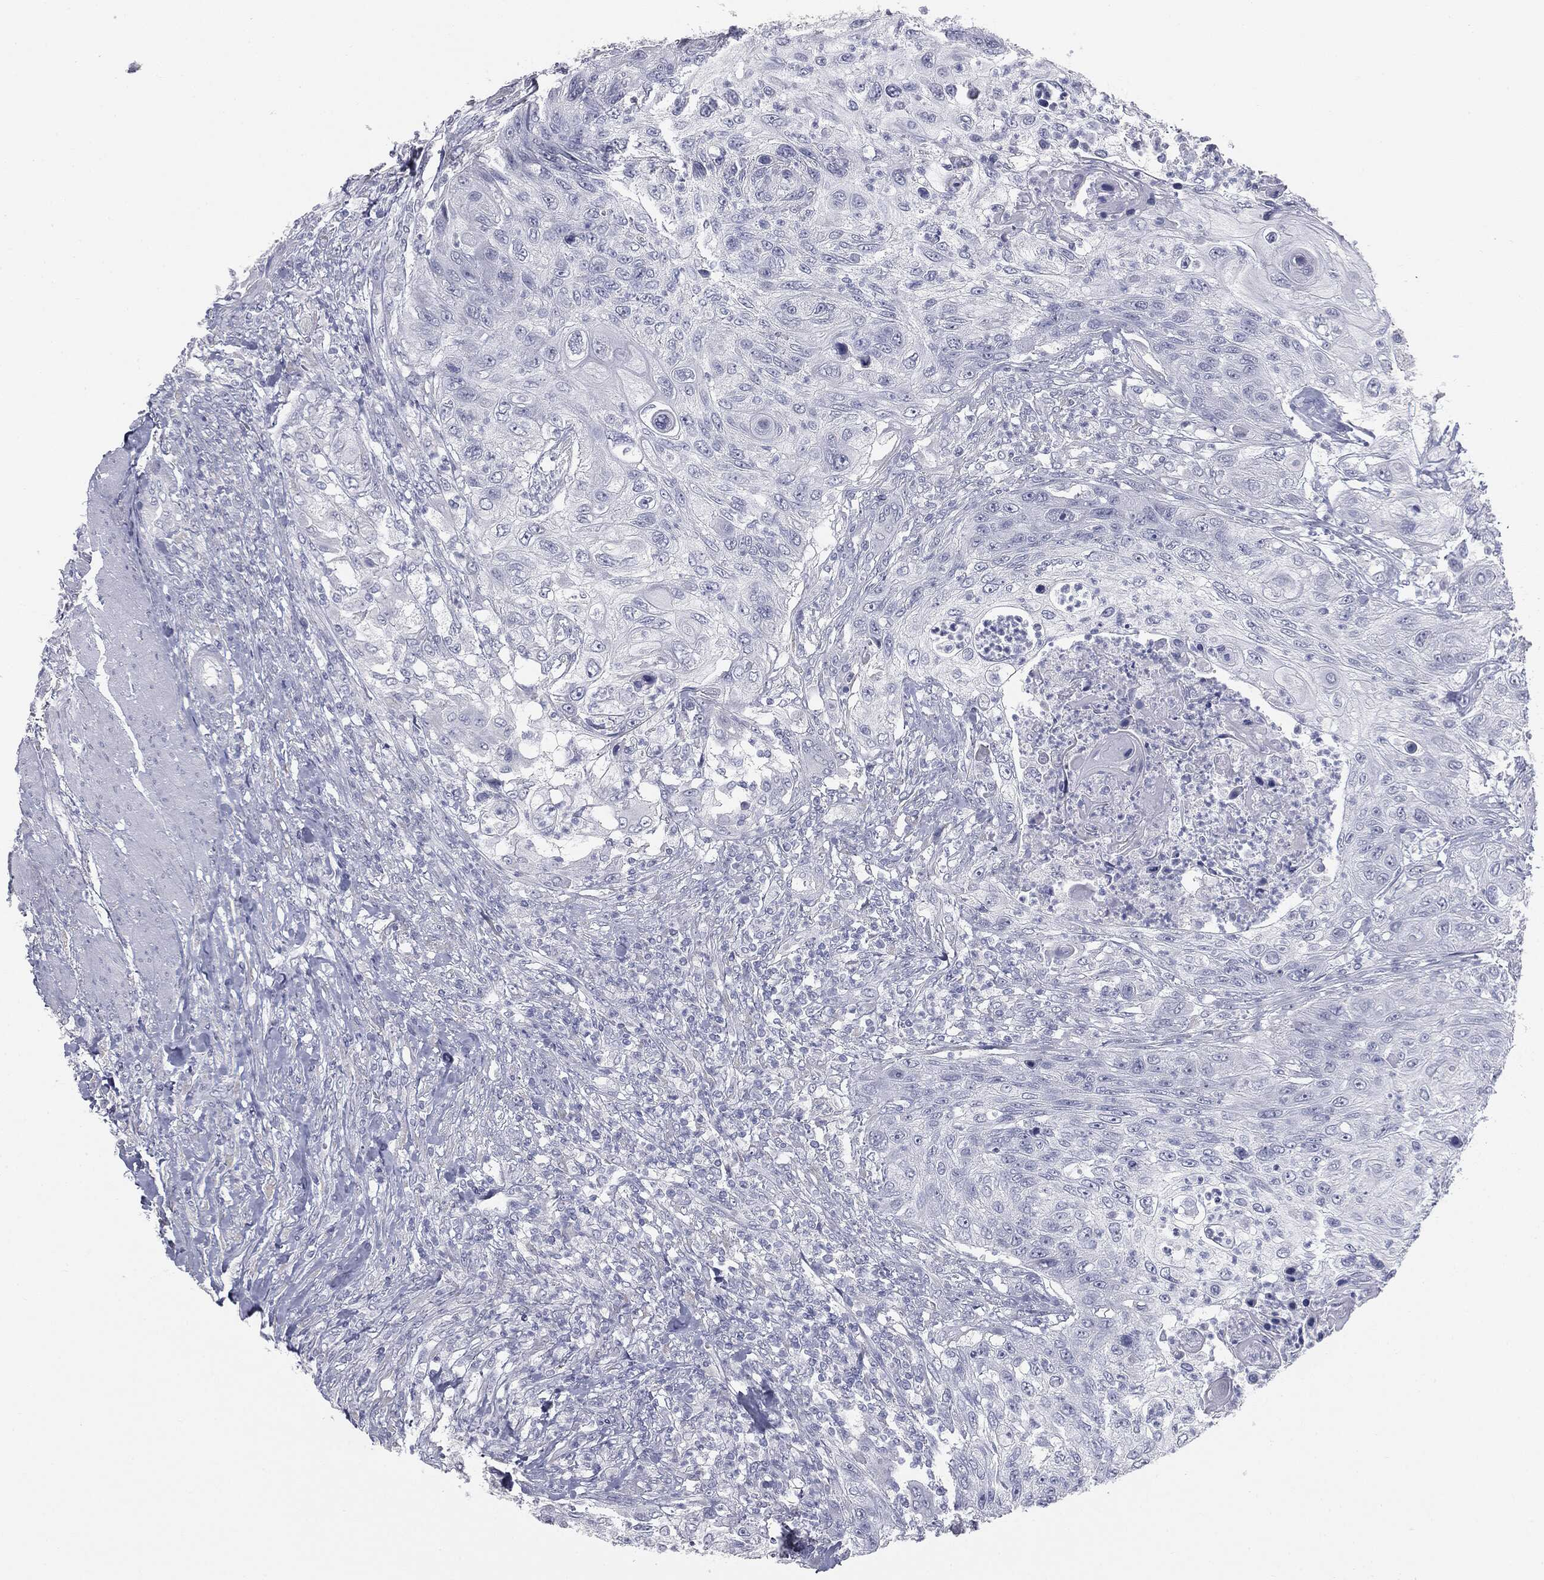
{"staining": {"intensity": "negative", "quantity": "none", "location": "none"}, "tissue": "urothelial cancer", "cell_type": "Tumor cells", "image_type": "cancer", "snomed": [{"axis": "morphology", "description": "Urothelial carcinoma, High grade"}, {"axis": "topography", "description": "Urinary bladder"}], "caption": "A histopathology image of urothelial cancer stained for a protein reveals no brown staining in tumor cells. (IHC, brightfield microscopy, high magnification).", "gene": "MUC5AC", "patient": {"sex": "female", "age": 60}}